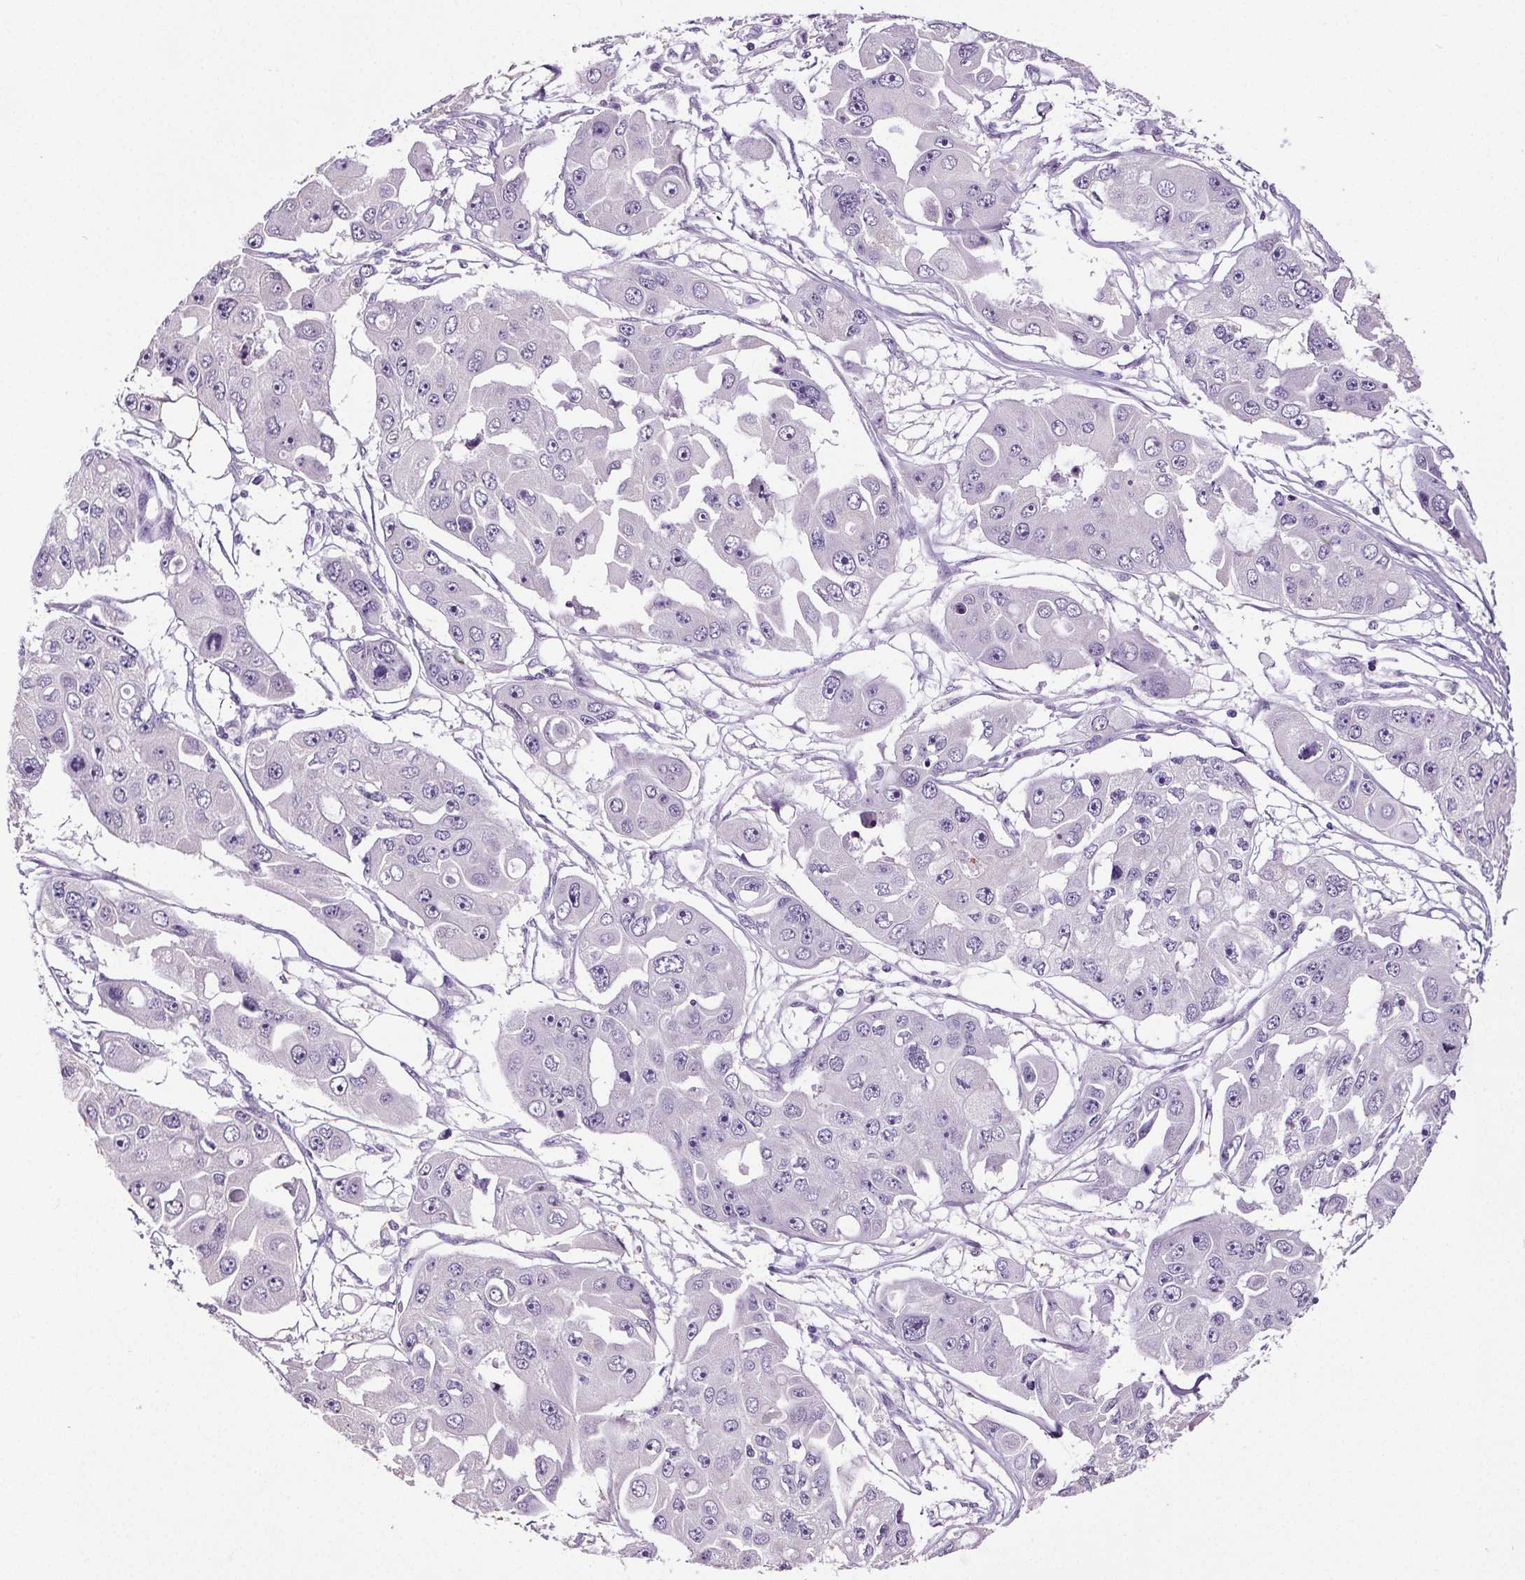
{"staining": {"intensity": "negative", "quantity": "none", "location": "none"}, "tissue": "ovarian cancer", "cell_type": "Tumor cells", "image_type": "cancer", "snomed": [{"axis": "morphology", "description": "Cystadenocarcinoma, serous, NOS"}, {"axis": "topography", "description": "Ovary"}], "caption": "High magnification brightfield microscopy of serous cystadenocarcinoma (ovarian) stained with DAB (brown) and counterstained with hematoxylin (blue): tumor cells show no significant staining.", "gene": "GPIHBP1", "patient": {"sex": "female", "age": 56}}